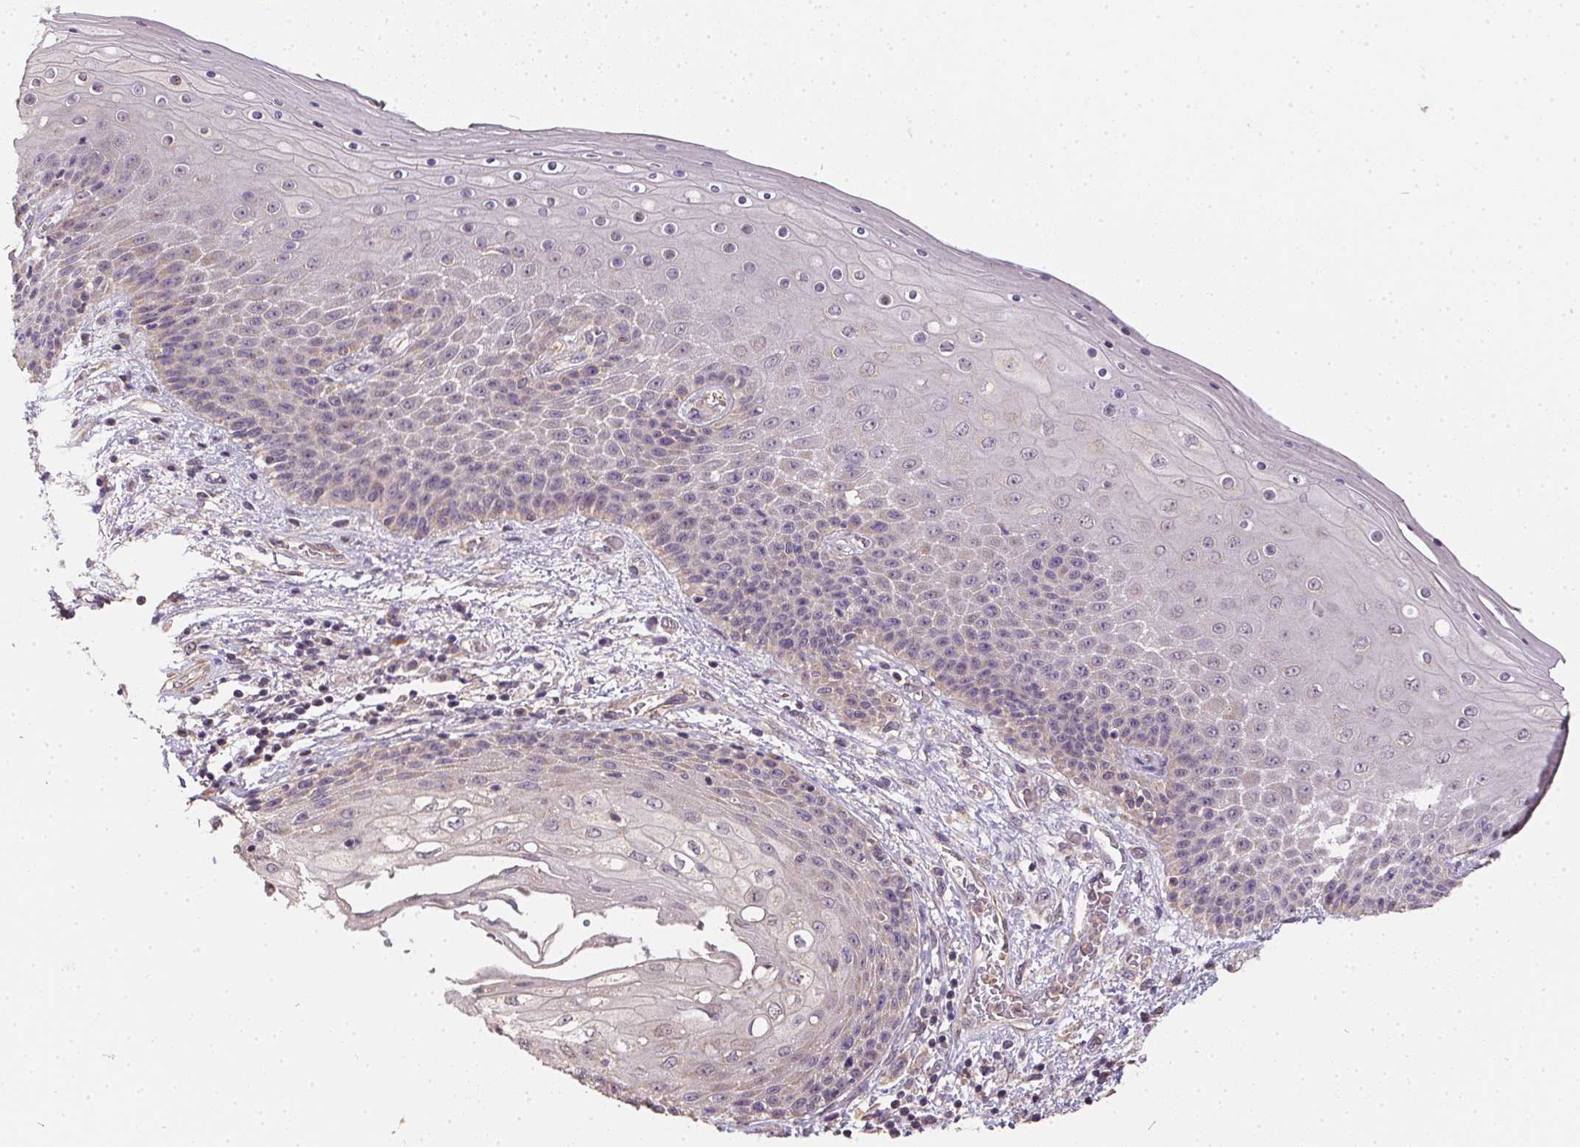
{"staining": {"intensity": "weak", "quantity": "<25%", "location": "cytoplasmic/membranous"}, "tissue": "skin", "cell_type": "Epidermal cells", "image_type": "normal", "snomed": [{"axis": "morphology", "description": "Normal tissue, NOS"}, {"axis": "topography", "description": "Anal"}], "caption": "IHC of unremarkable human skin demonstrates no positivity in epidermal cells.", "gene": "REV3L", "patient": {"sex": "female", "age": 46}}